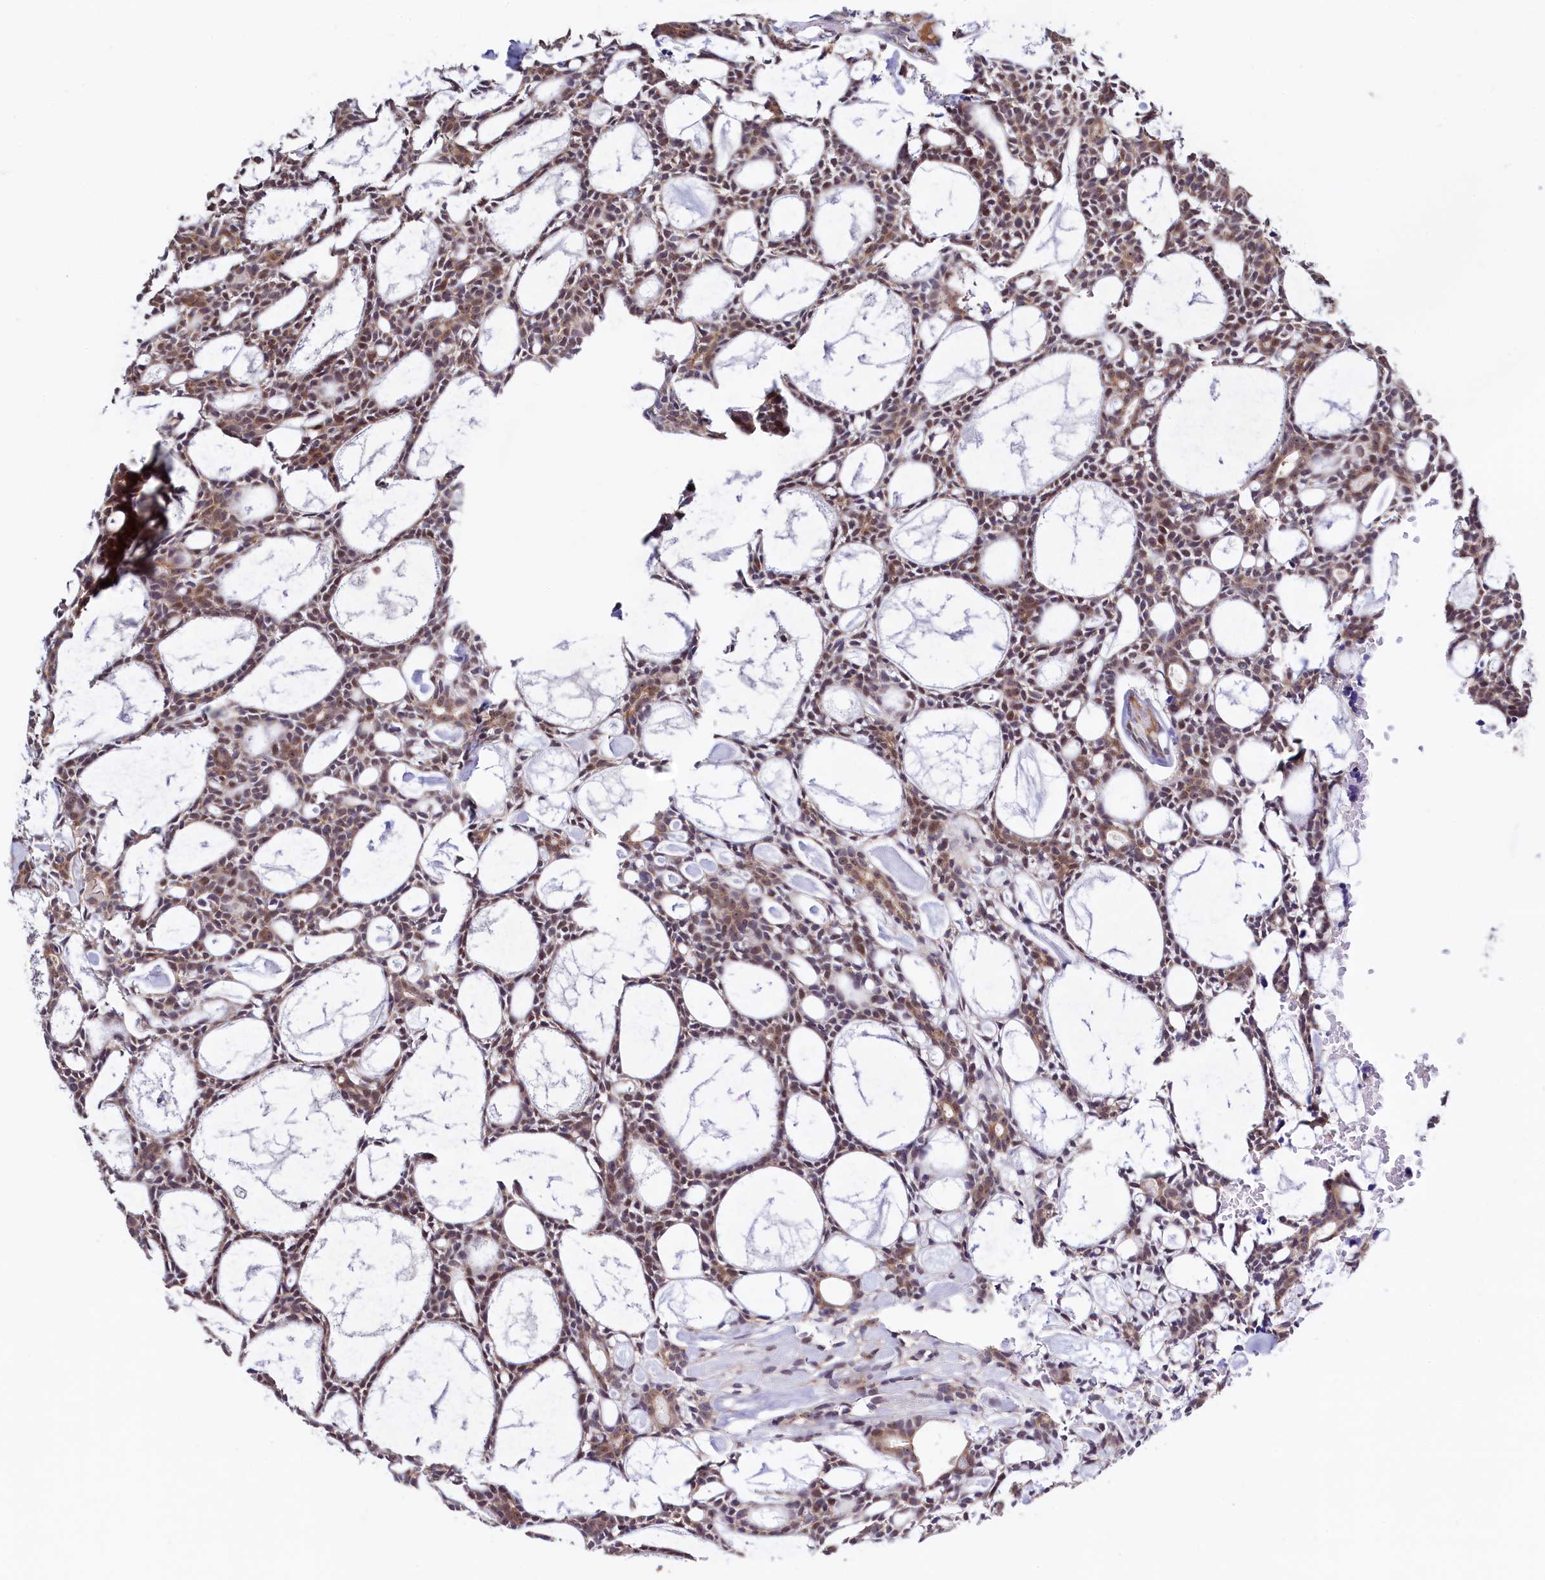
{"staining": {"intensity": "moderate", "quantity": ">75%", "location": "nuclear"}, "tissue": "head and neck cancer", "cell_type": "Tumor cells", "image_type": "cancer", "snomed": [{"axis": "morphology", "description": "Adenocarcinoma, NOS"}, {"axis": "topography", "description": "Salivary gland"}, {"axis": "topography", "description": "Head-Neck"}], "caption": "This photomicrograph demonstrates adenocarcinoma (head and neck) stained with immunohistochemistry to label a protein in brown. The nuclear of tumor cells show moderate positivity for the protein. Nuclei are counter-stained blue.", "gene": "SEC24C", "patient": {"sex": "male", "age": 55}}